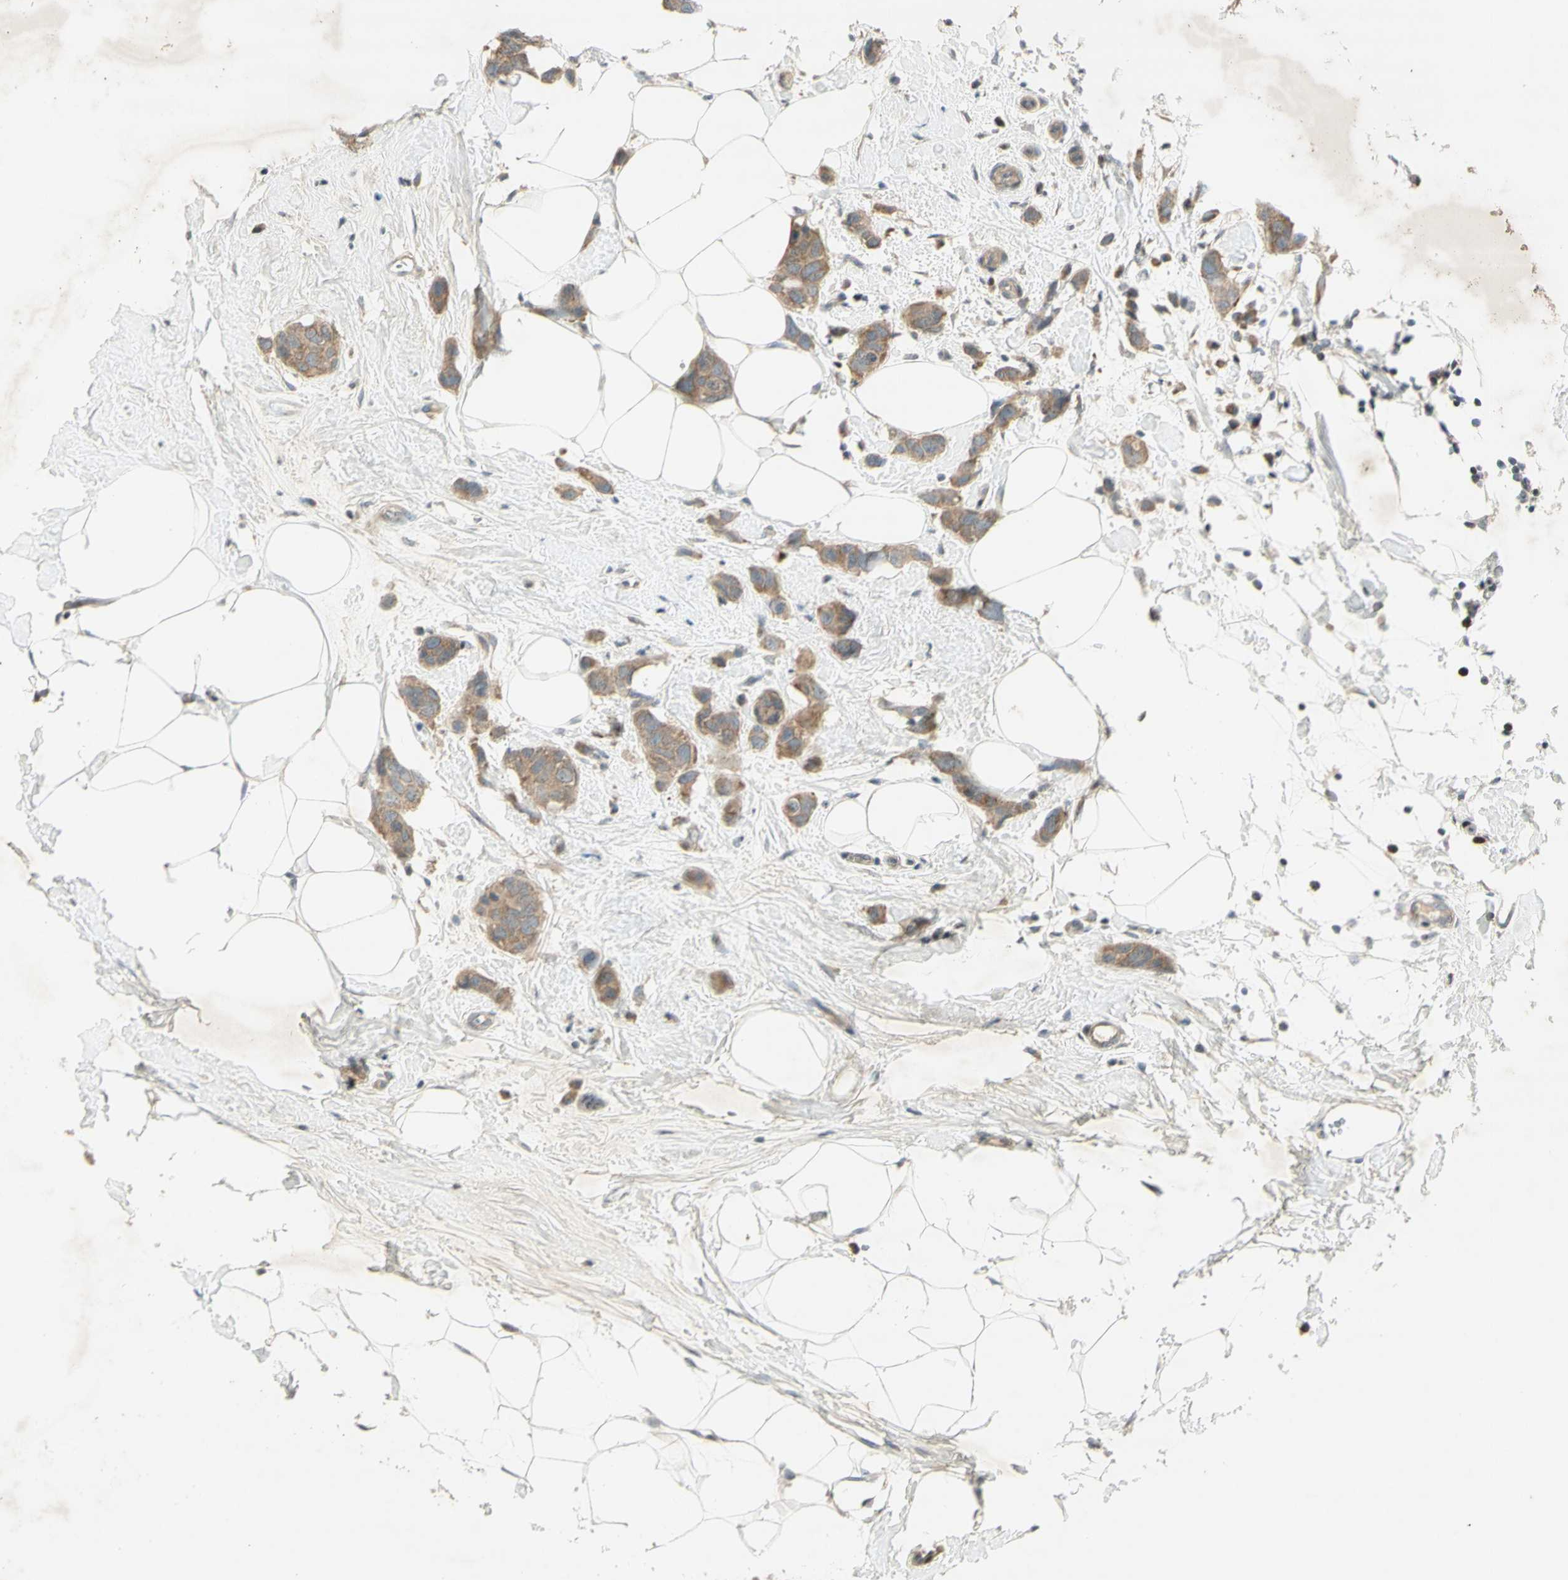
{"staining": {"intensity": "moderate", "quantity": ">75%", "location": "cytoplasmic/membranous"}, "tissue": "breast cancer", "cell_type": "Tumor cells", "image_type": "cancer", "snomed": [{"axis": "morphology", "description": "Normal tissue, NOS"}, {"axis": "morphology", "description": "Duct carcinoma"}, {"axis": "topography", "description": "Breast"}], "caption": "Tumor cells show medium levels of moderate cytoplasmic/membranous expression in about >75% of cells in human breast invasive ductal carcinoma.", "gene": "ETF1", "patient": {"sex": "female", "age": 50}}